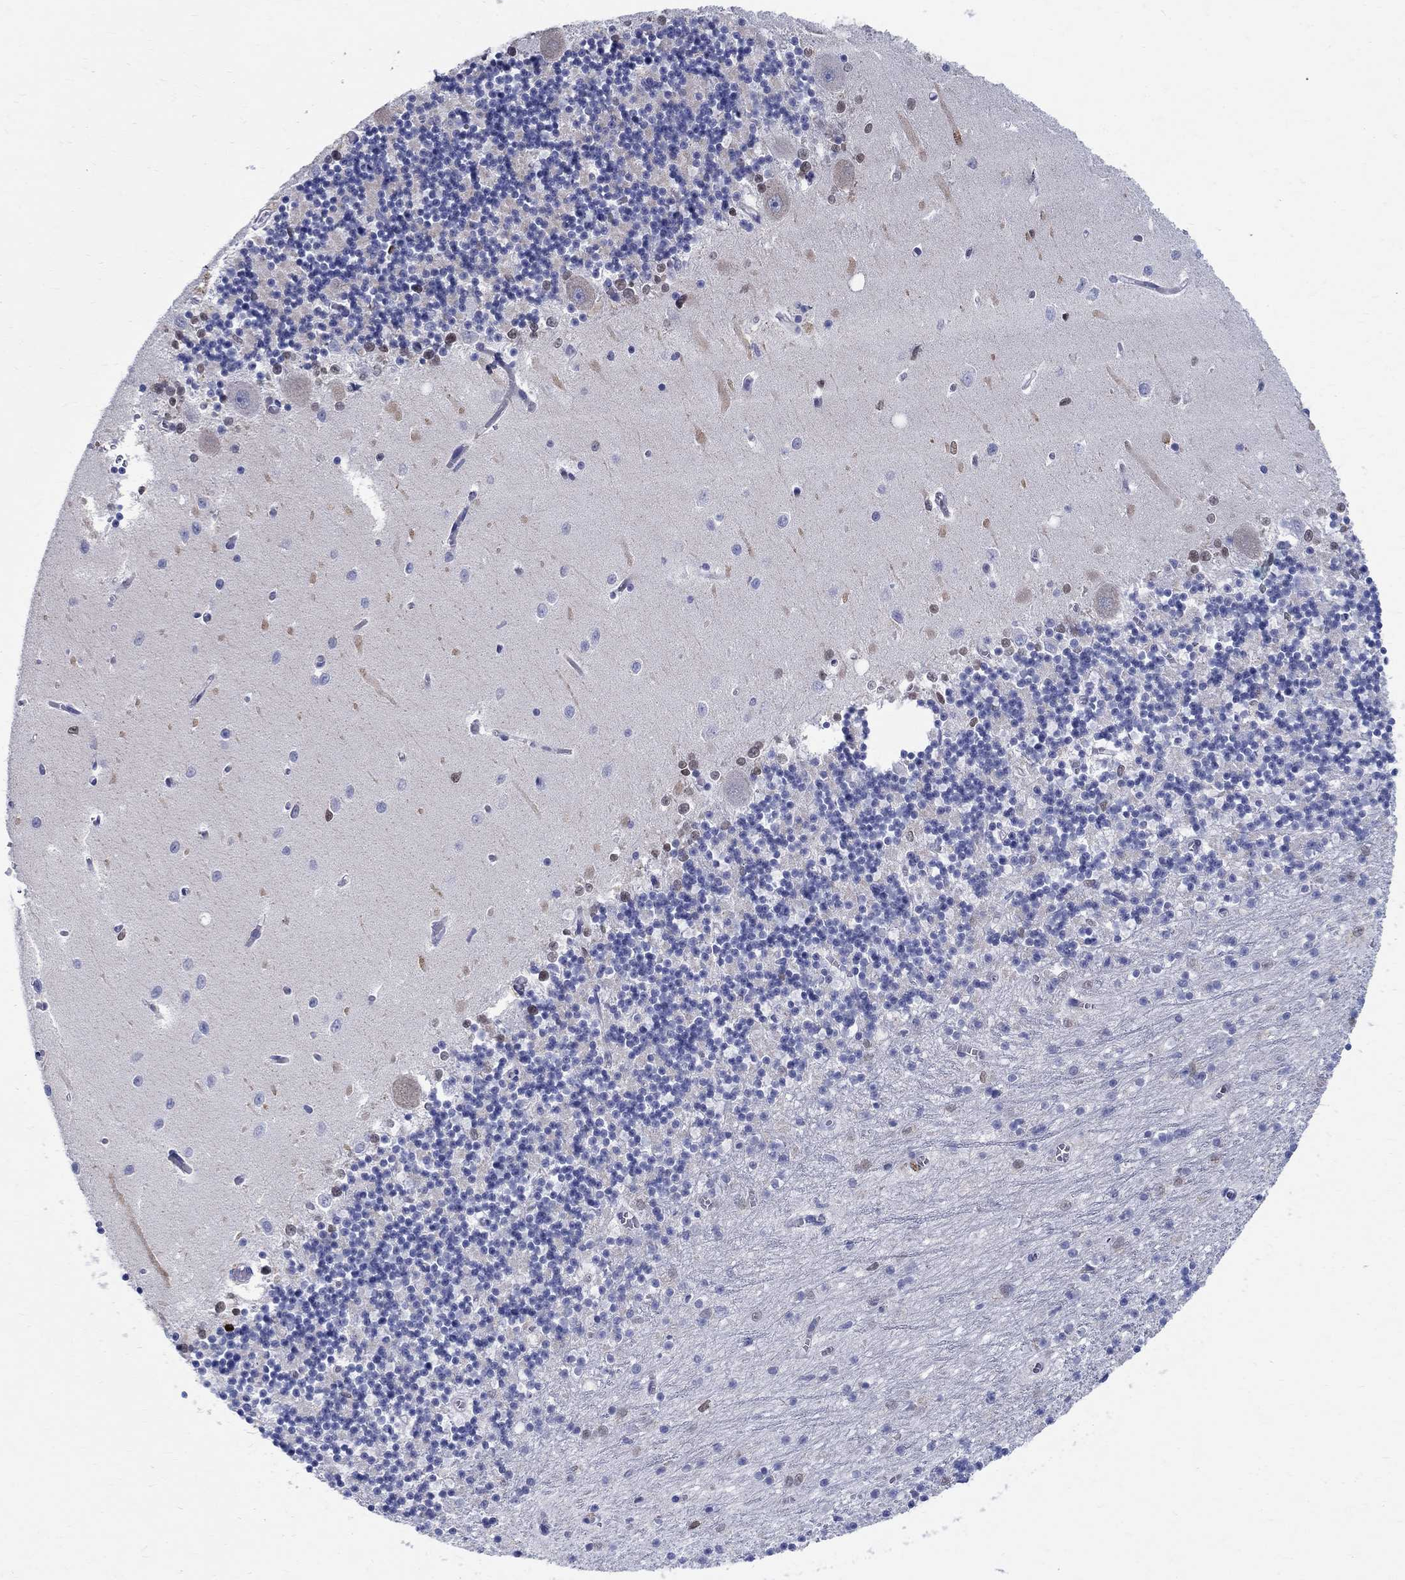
{"staining": {"intensity": "negative", "quantity": "none", "location": "none"}, "tissue": "cerebellum", "cell_type": "Cells in granular layer", "image_type": "normal", "snomed": [{"axis": "morphology", "description": "Normal tissue, NOS"}, {"axis": "topography", "description": "Cerebellum"}], "caption": "Immunohistochemistry of unremarkable human cerebellum displays no positivity in cells in granular layer.", "gene": "SOX2", "patient": {"sex": "female", "age": 64}}